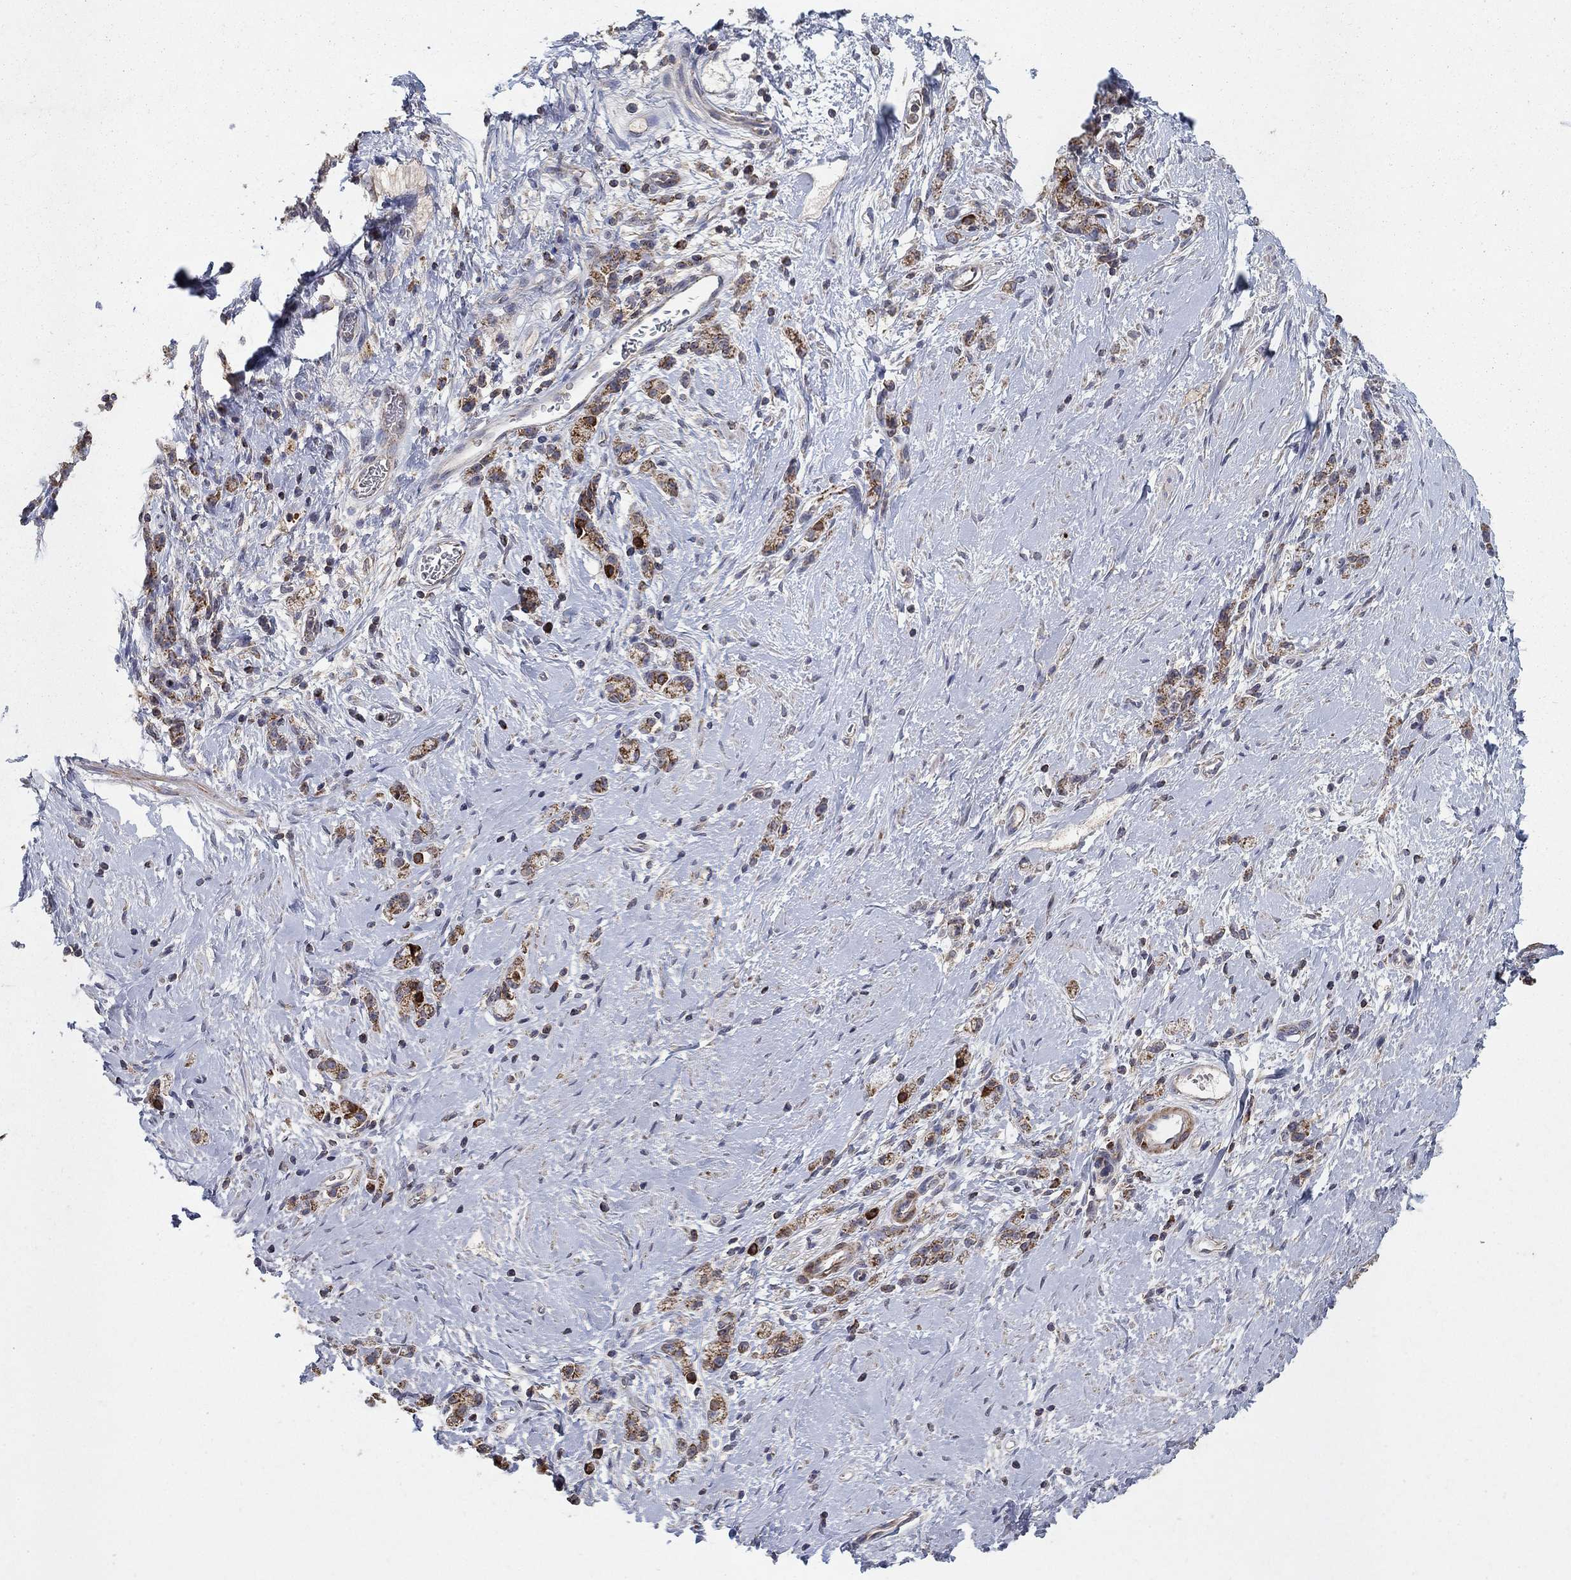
{"staining": {"intensity": "moderate", "quantity": "25%-75%", "location": "cytoplasmic/membranous"}, "tissue": "stomach cancer", "cell_type": "Tumor cells", "image_type": "cancer", "snomed": [{"axis": "morphology", "description": "Adenocarcinoma, NOS"}, {"axis": "topography", "description": "Stomach"}], "caption": "Moderate cytoplasmic/membranous staining for a protein is identified in about 25%-75% of tumor cells of stomach cancer (adenocarcinoma) using IHC.", "gene": "GPSM1", "patient": {"sex": "male", "age": 58}}